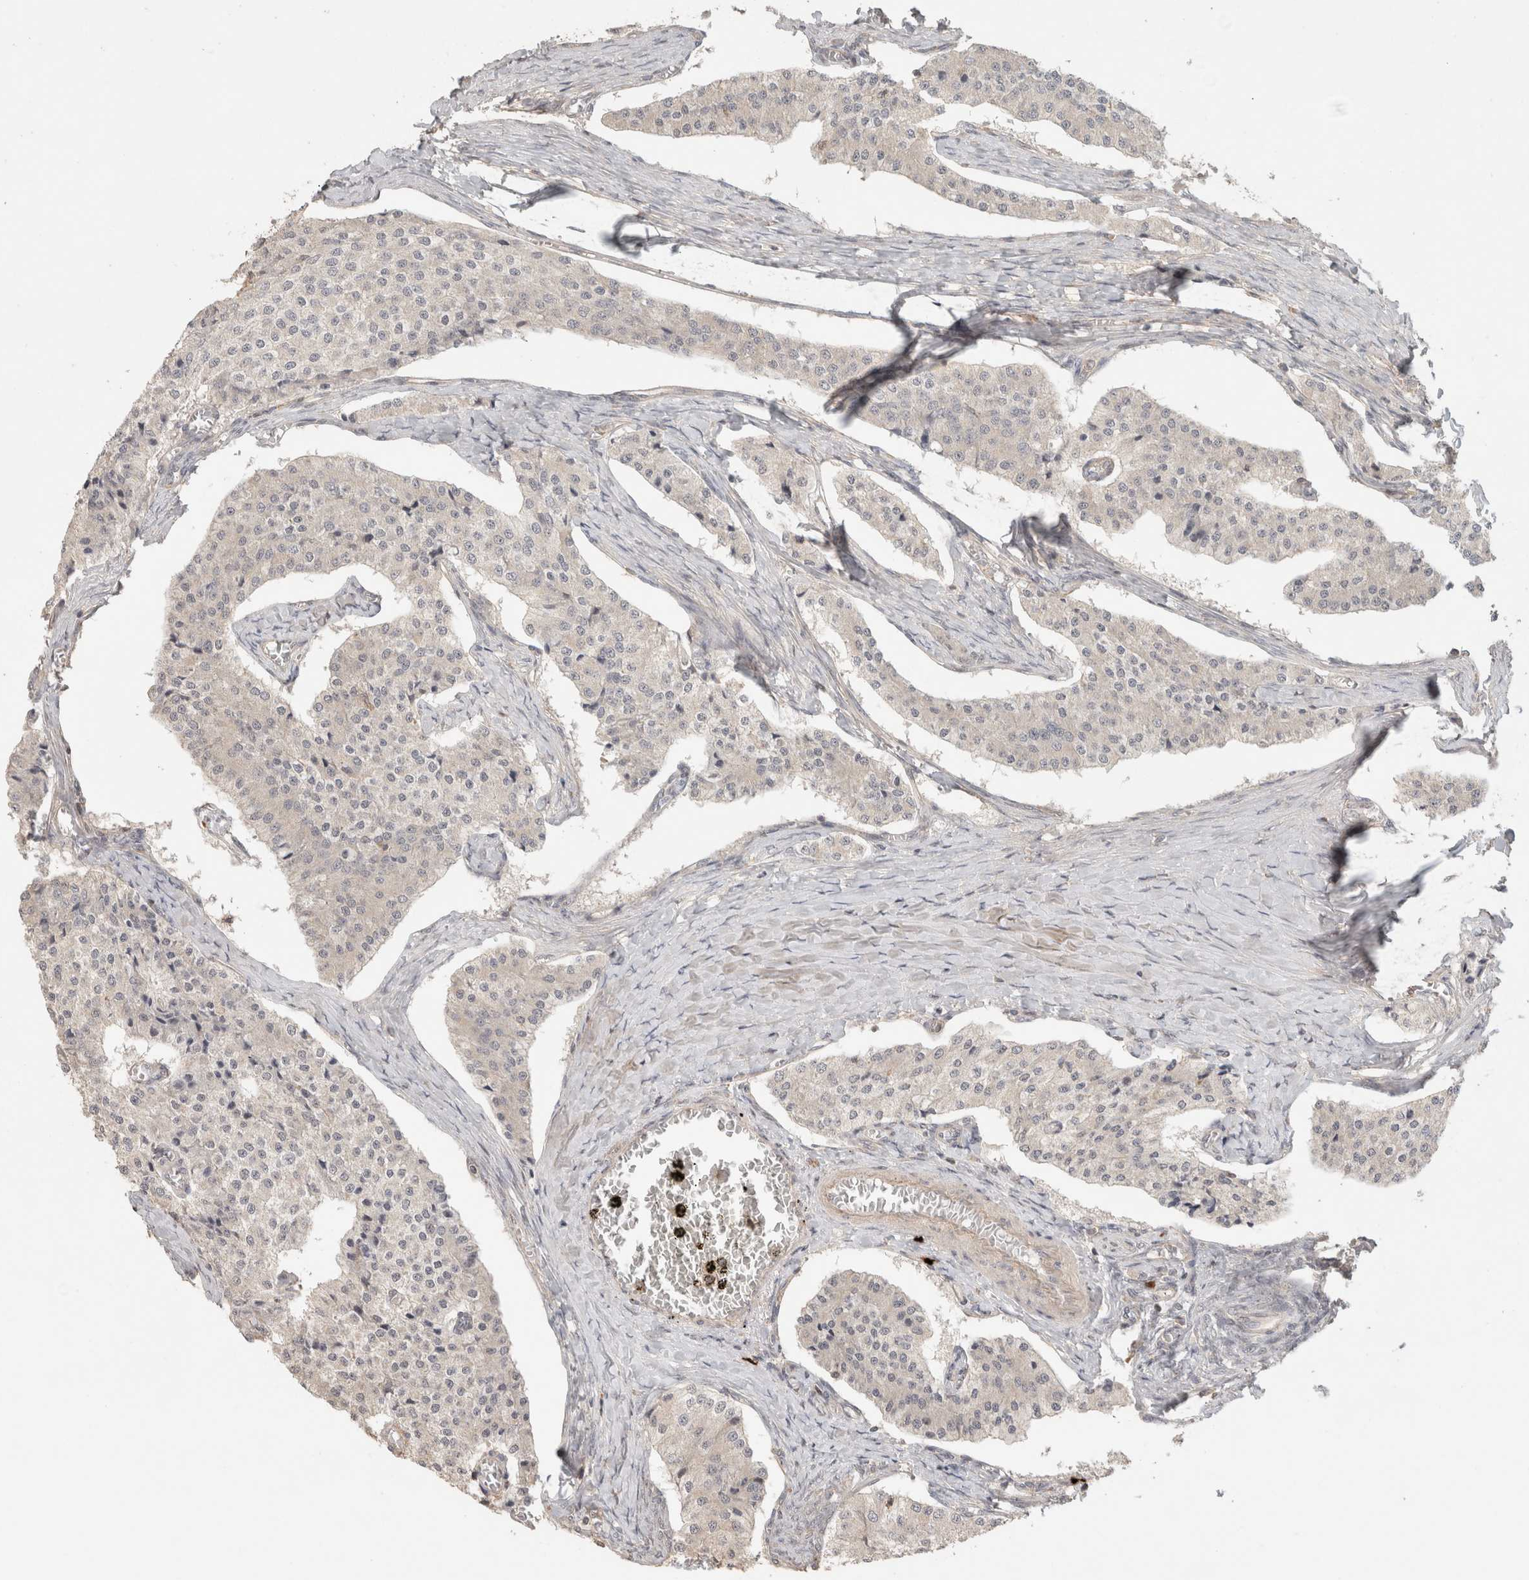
{"staining": {"intensity": "negative", "quantity": "none", "location": "none"}, "tissue": "carcinoid", "cell_type": "Tumor cells", "image_type": "cancer", "snomed": [{"axis": "morphology", "description": "Carcinoid, malignant, NOS"}, {"axis": "topography", "description": "Colon"}], "caption": "Protein analysis of malignant carcinoid exhibits no significant positivity in tumor cells.", "gene": "HSPG2", "patient": {"sex": "female", "age": 52}}